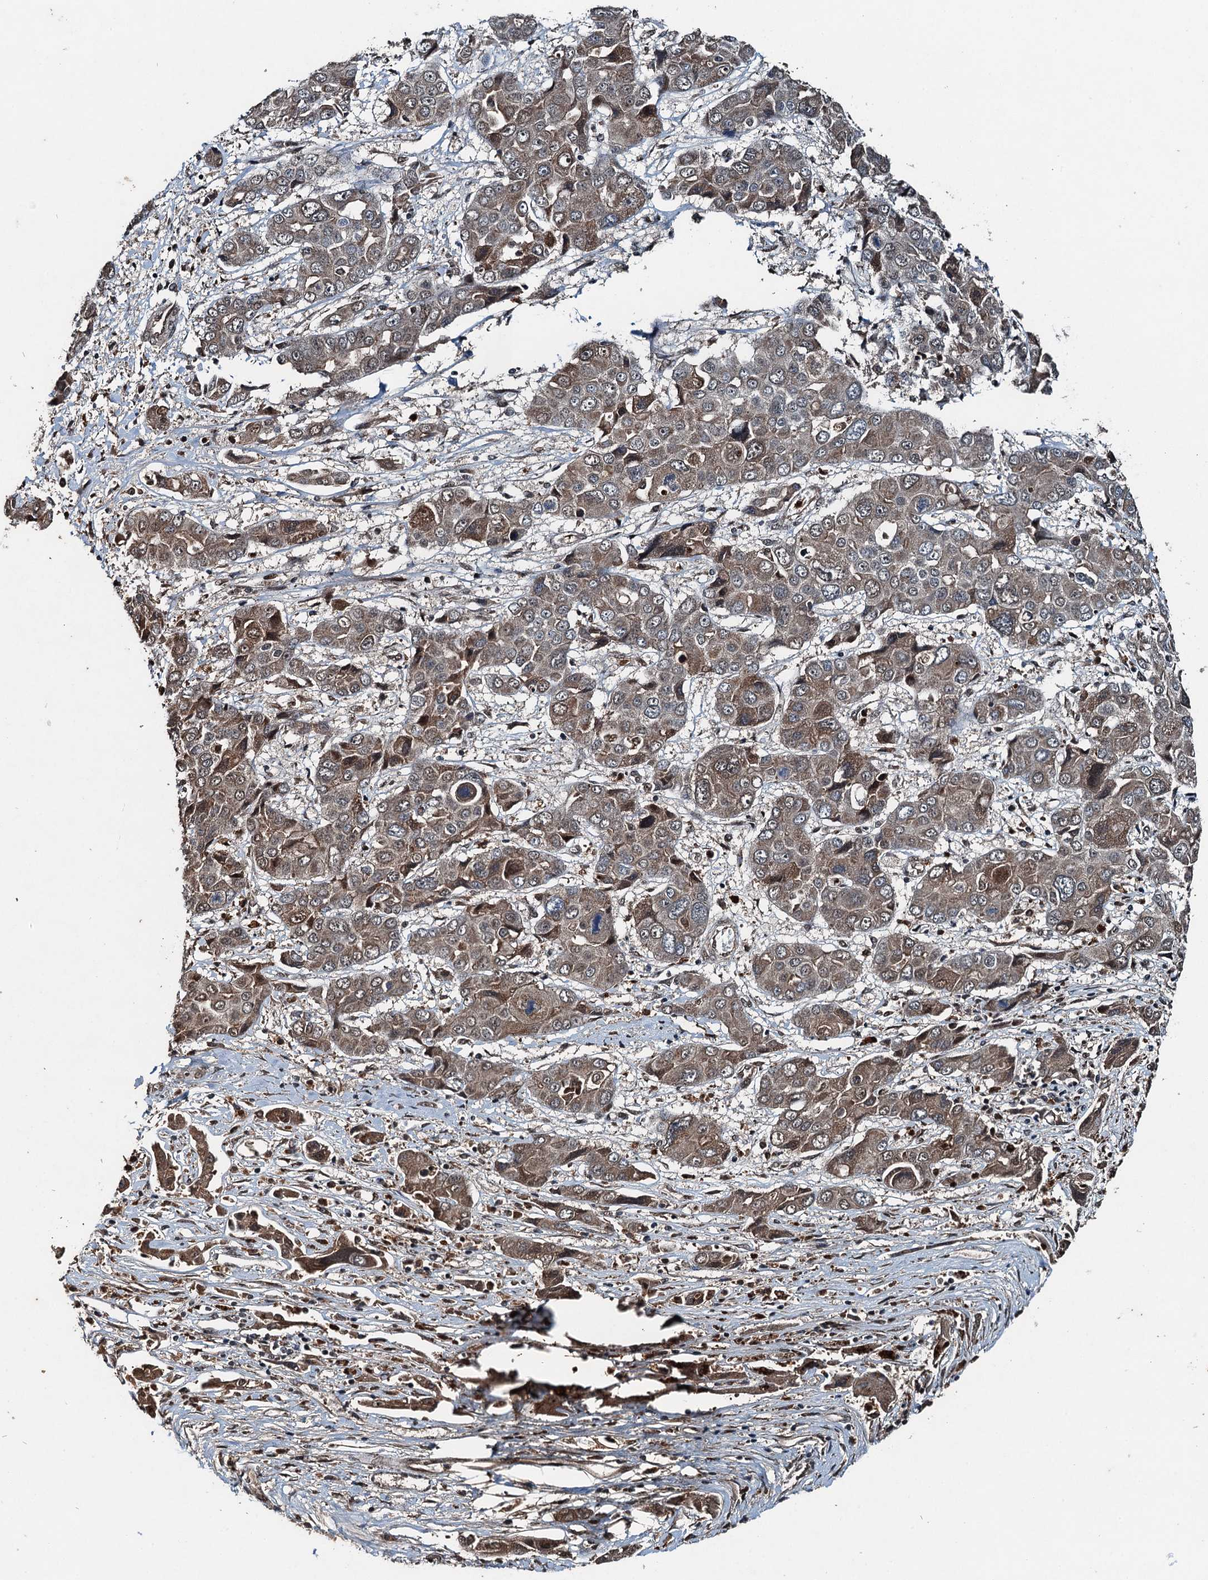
{"staining": {"intensity": "moderate", "quantity": "25%-75%", "location": "cytoplasmic/membranous,nuclear"}, "tissue": "liver cancer", "cell_type": "Tumor cells", "image_type": "cancer", "snomed": [{"axis": "morphology", "description": "Cholangiocarcinoma"}, {"axis": "topography", "description": "Liver"}], "caption": "A brown stain shows moderate cytoplasmic/membranous and nuclear positivity of a protein in liver cancer (cholangiocarcinoma) tumor cells.", "gene": "UBXN6", "patient": {"sex": "male", "age": 67}}